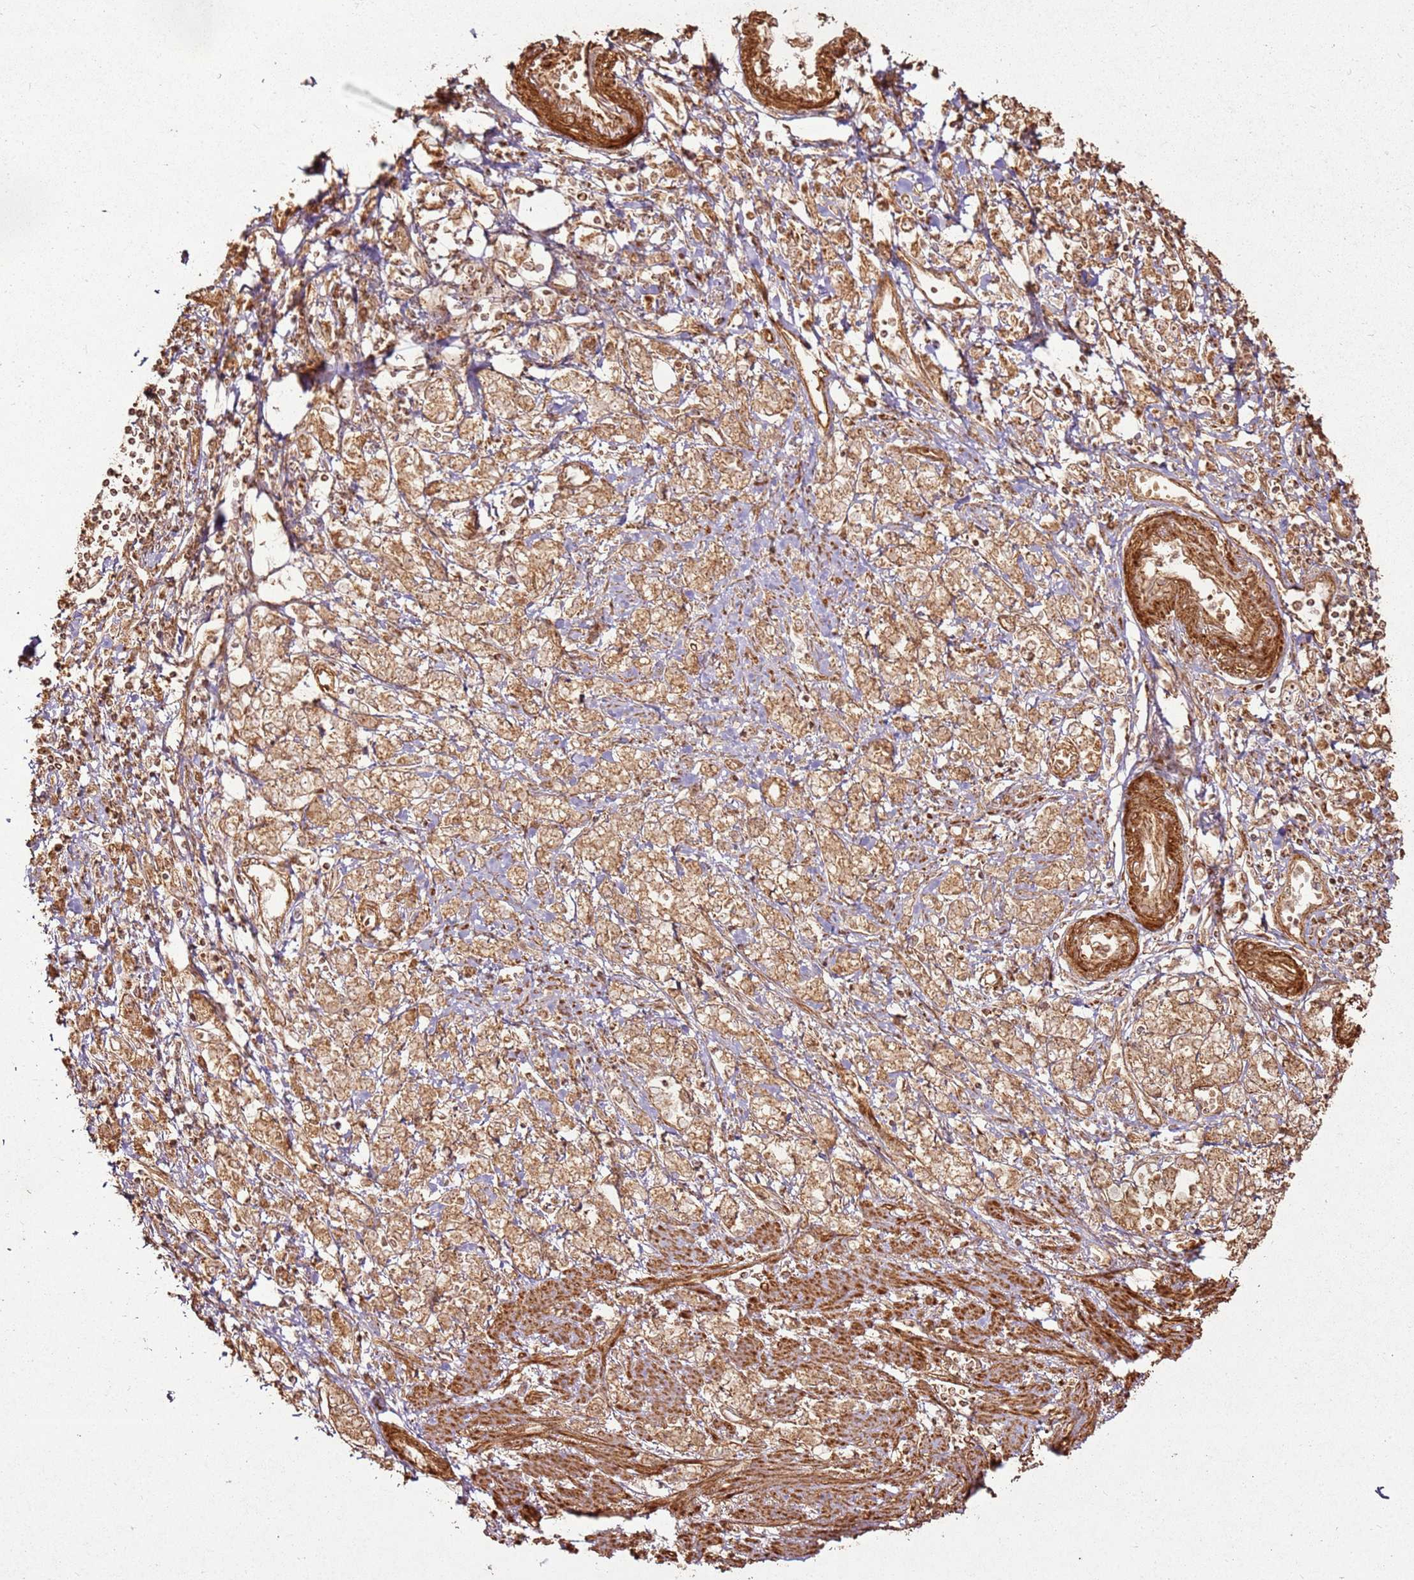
{"staining": {"intensity": "moderate", "quantity": ">75%", "location": "cytoplasmic/membranous"}, "tissue": "stomach cancer", "cell_type": "Tumor cells", "image_type": "cancer", "snomed": [{"axis": "morphology", "description": "Adenocarcinoma, NOS"}, {"axis": "topography", "description": "Stomach"}], "caption": "Stomach adenocarcinoma was stained to show a protein in brown. There is medium levels of moderate cytoplasmic/membranous positivity in approximately >75% of tumor cells.", "gene": "MRPS6", "patient": {"sex": "female", "age": 76}}